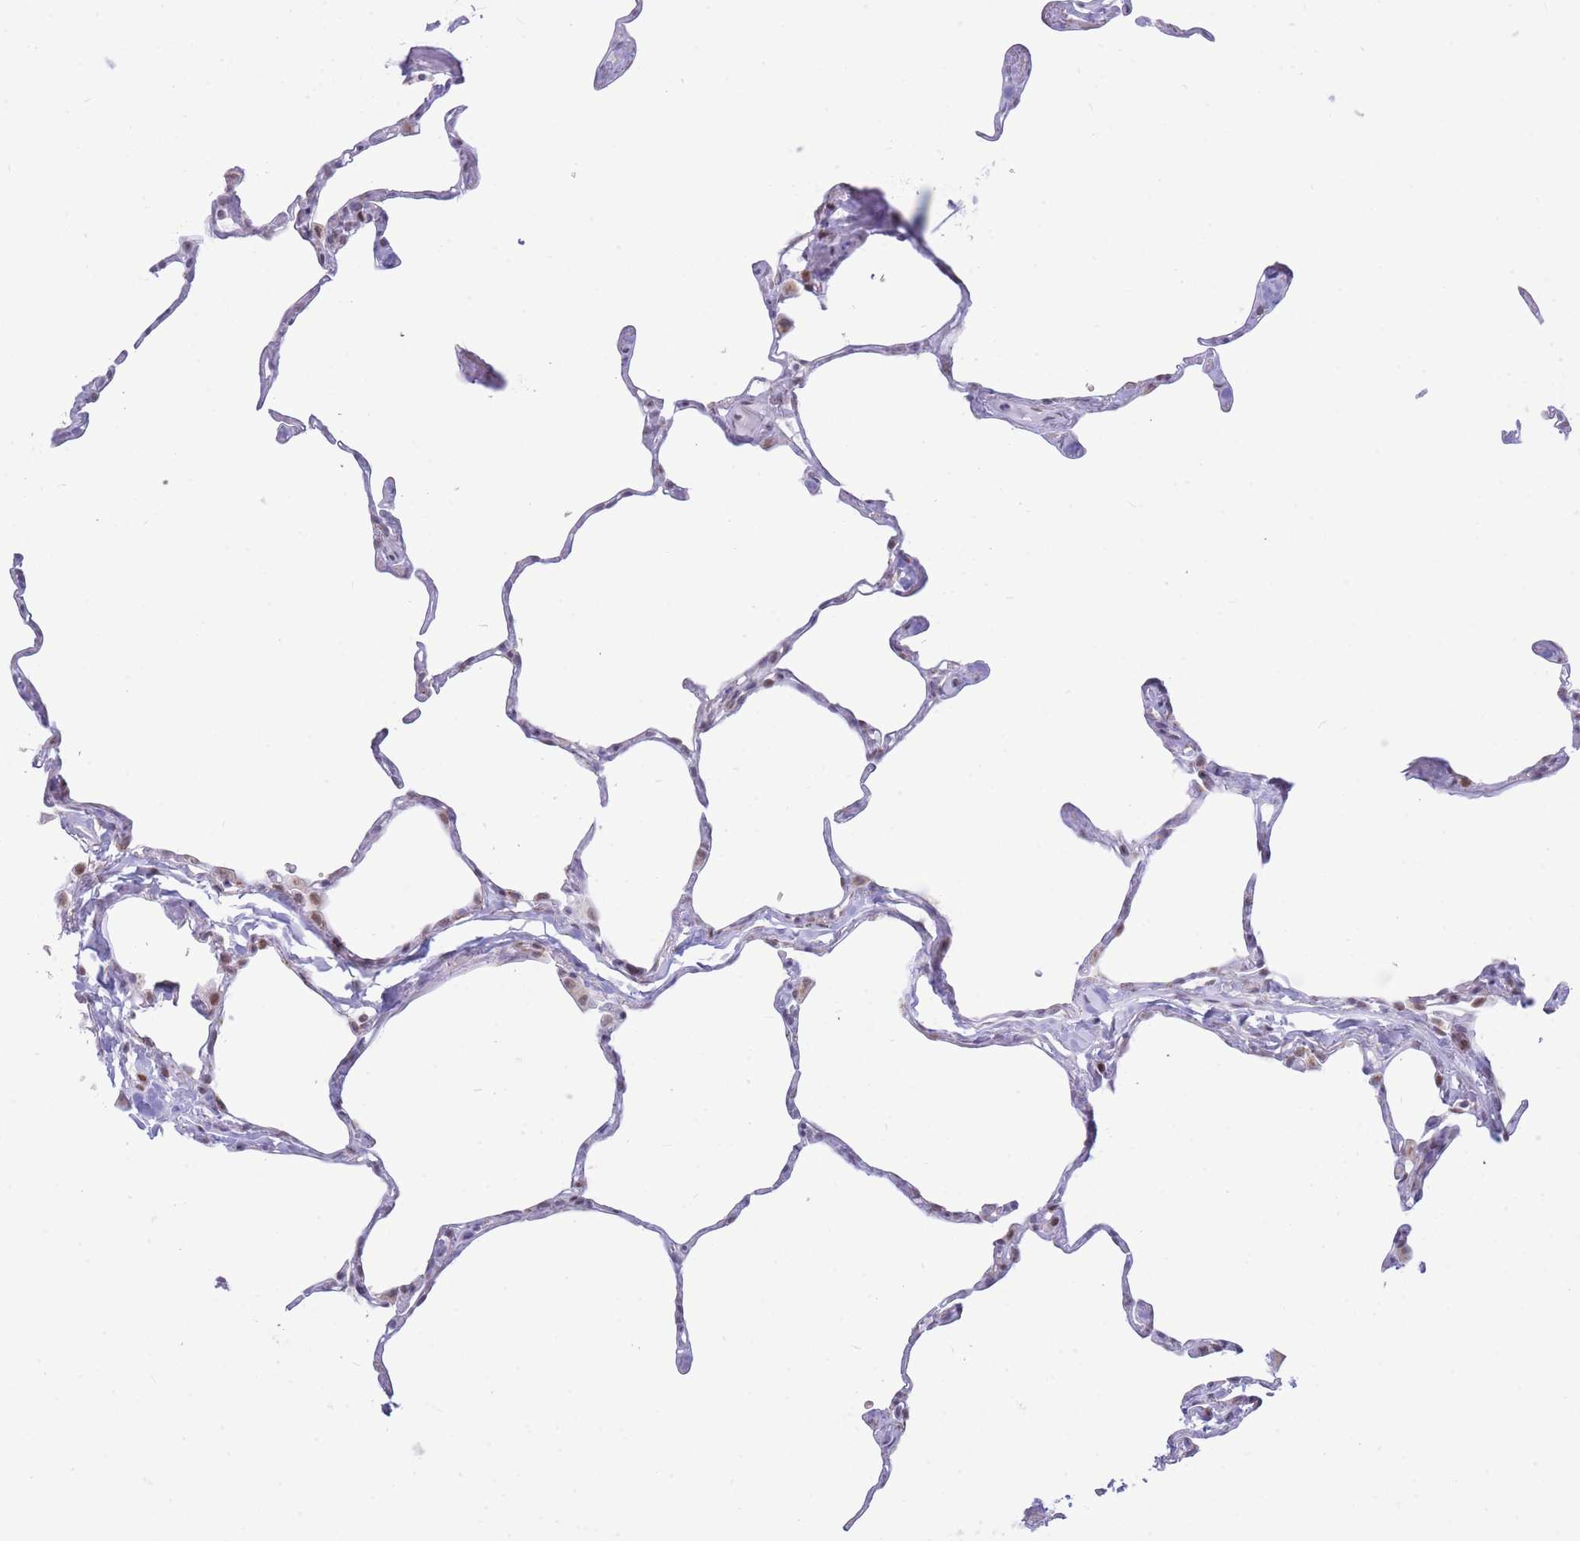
{"staining": {"intensity": "moderate", "quantity": "<25%", "location": "nuclear"}, "tissue": "lung", "cell_type": "Alveolar cells", "image_type": "normal", "snomed": [{"axis": "morphology", "description": "Normal tissue, NOS"}, {"axis": "topography", "description": "Lung"}], "caption": "Lung stained with DAB immunohistochemistry shows low levels of moderate nuclear expression in about <25% of alveolar cells. The staining was performed using DAB, with brown indicating positive protein expression. Nuclei are stained blue with hematoxylin.", "gene": "INO80C", "patient": {"sex": "male", "age": 65}}